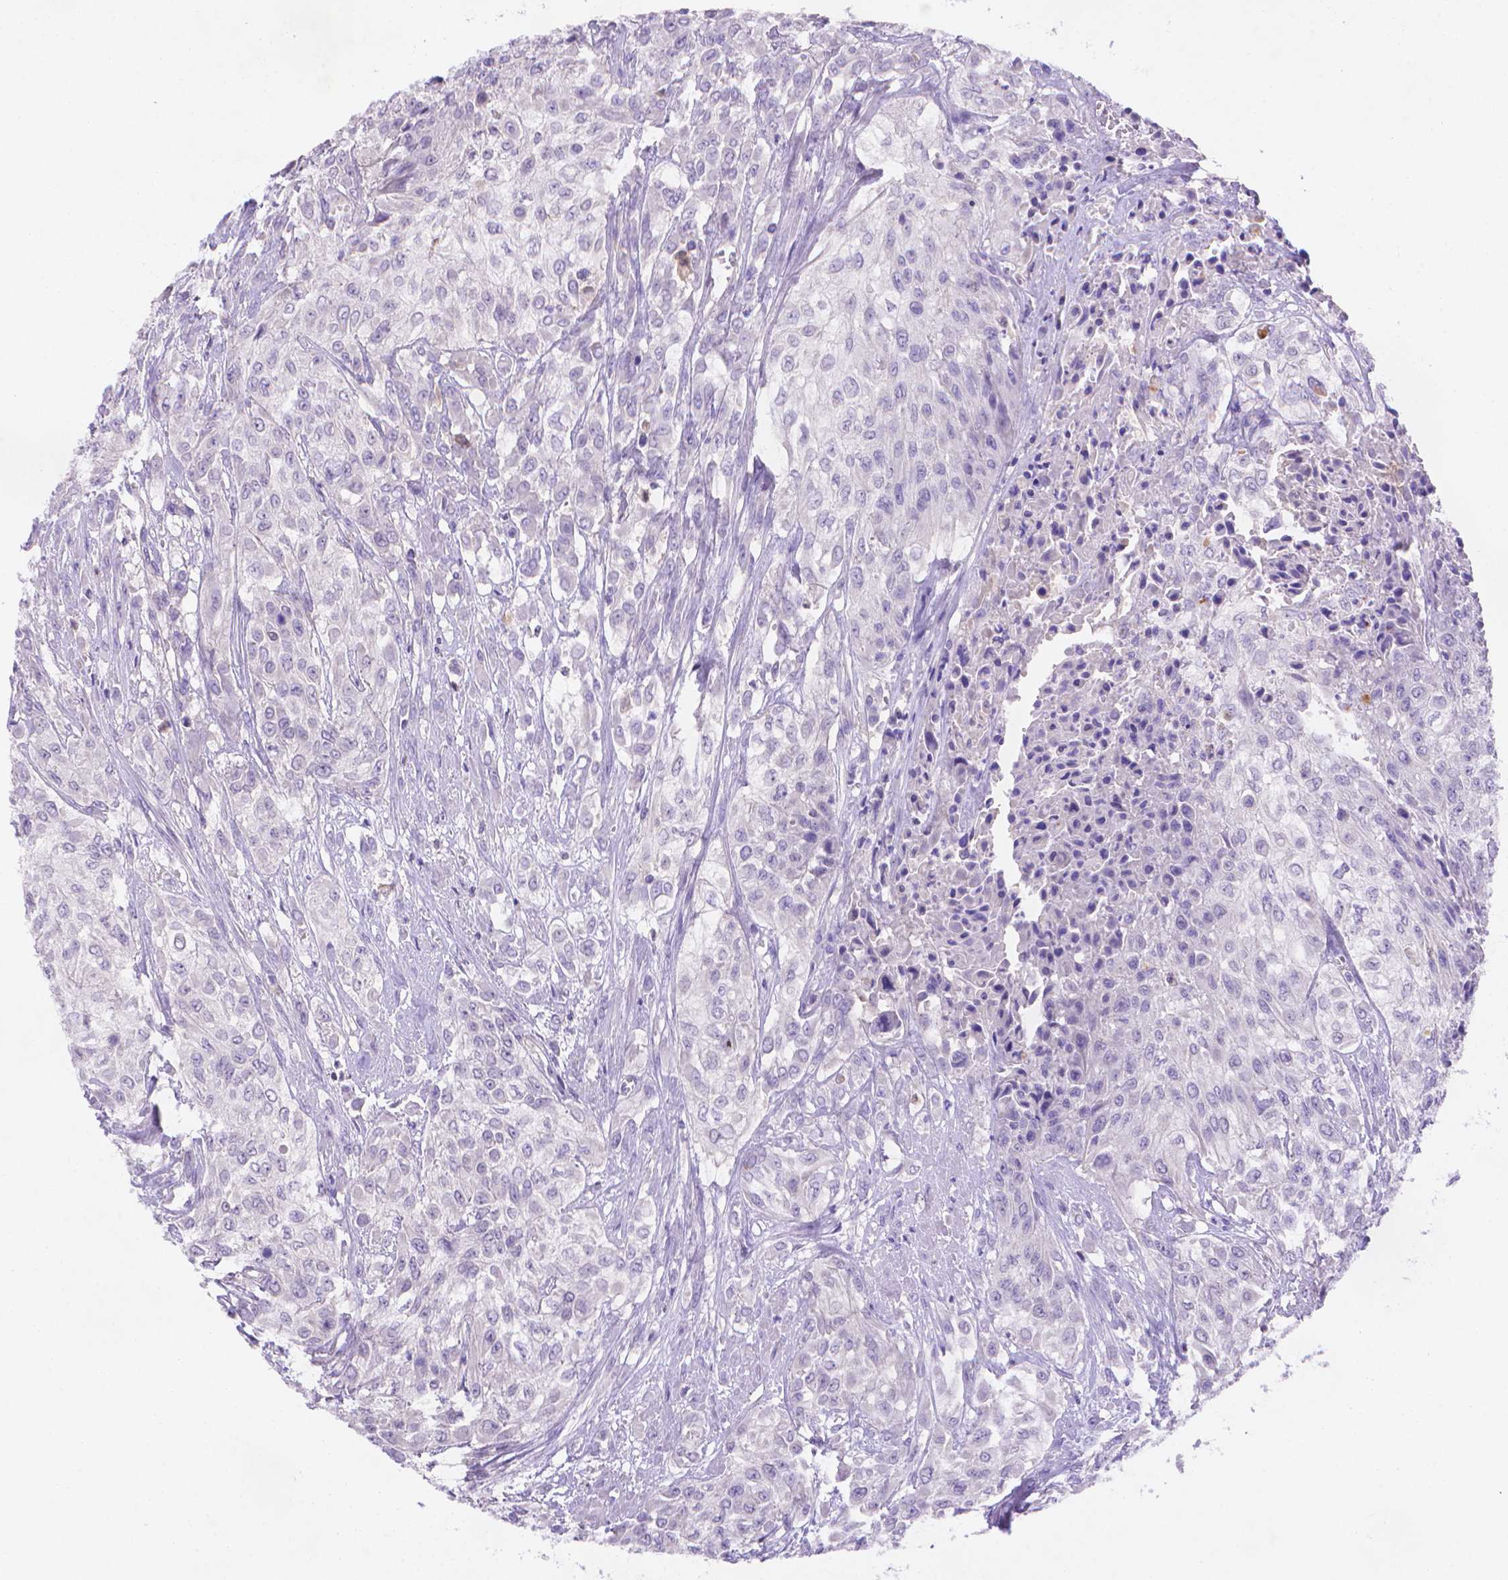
{"staining": {"intensity": "negative", "quantity": "none", "location": "none"}, "tissue": "urothelial cancer", "cell_type": "Tumor cells", "image_type": "cancer", "snomed": [{"axis": "morphology", "description": "Urothelial carcinoma, High grade"}, {"axis": "topography", "description": "Urinary bladder"}], "caption": "This is a micrograph of IHC staining of high-grade urothelial carcinoma, which shows no staining in tumor cells.", "gene": "FGD2", "patient": {"sex": "male", "age": 57}}